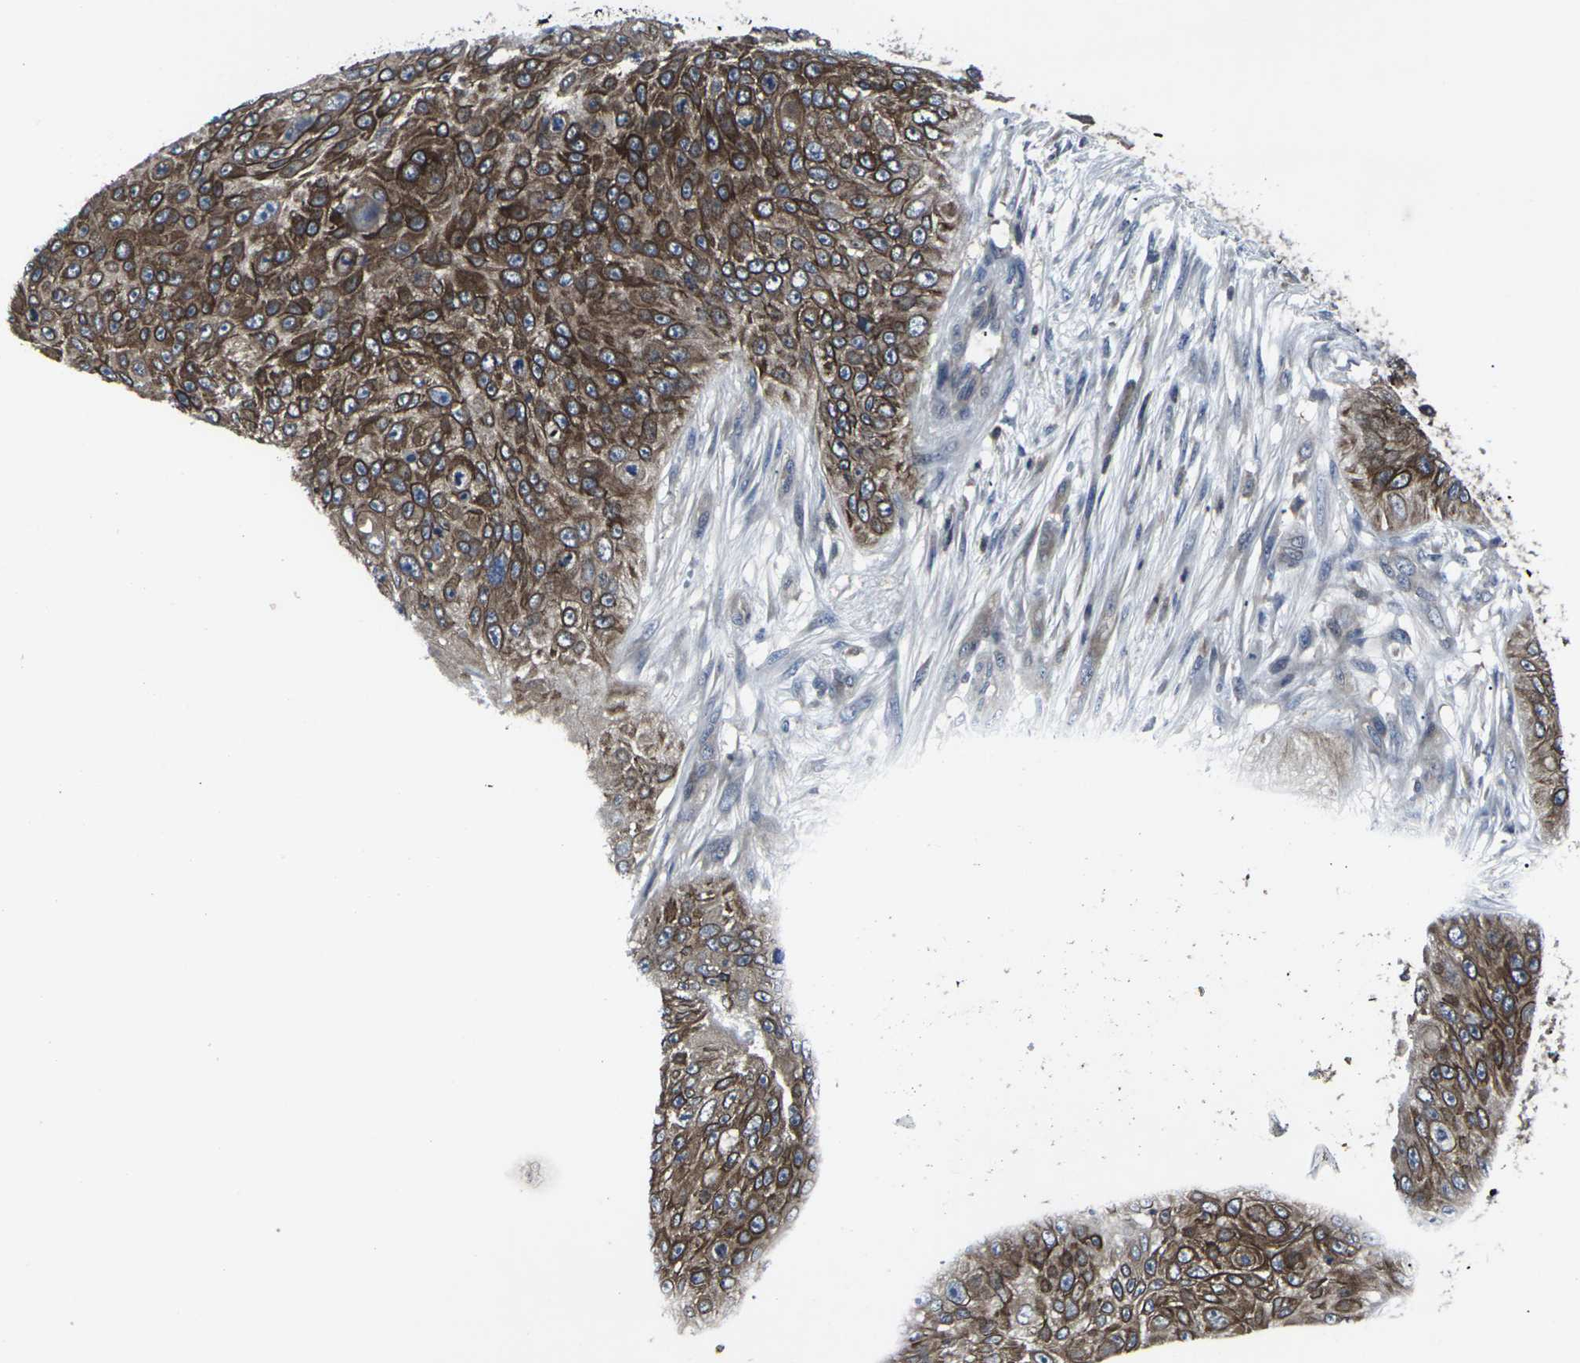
{"staining": {"intensity": "strong", "quantity": ">75%", "location": "cytoplasmic/membranous"}, "tissue": "skin cancer", "cell_type": "Tumor cells", "image_type": "cancer", "snomed": [{"axis": "morphology", "description": "Squamous cell carcinoma, NOS"}, {"axis": "topography", "description": "Skin"}], "caption": "High-magnification brightfield microscopy of squamous cell carcinoma (skin) stained with DAB (brown) and counterstained with hematoxylin (blue). tumor cells exhibit strong cytoplasmic/membranous expression is present in approximately>75% of cells. The staining was performed using DAB (3,3'-diaminobenzidine), with brown indicating positive protein expression. Nuclei are stained blue with hematoxylin.", "gene": "HPRT1", "patient": {"sex": "female", "age": 80}}